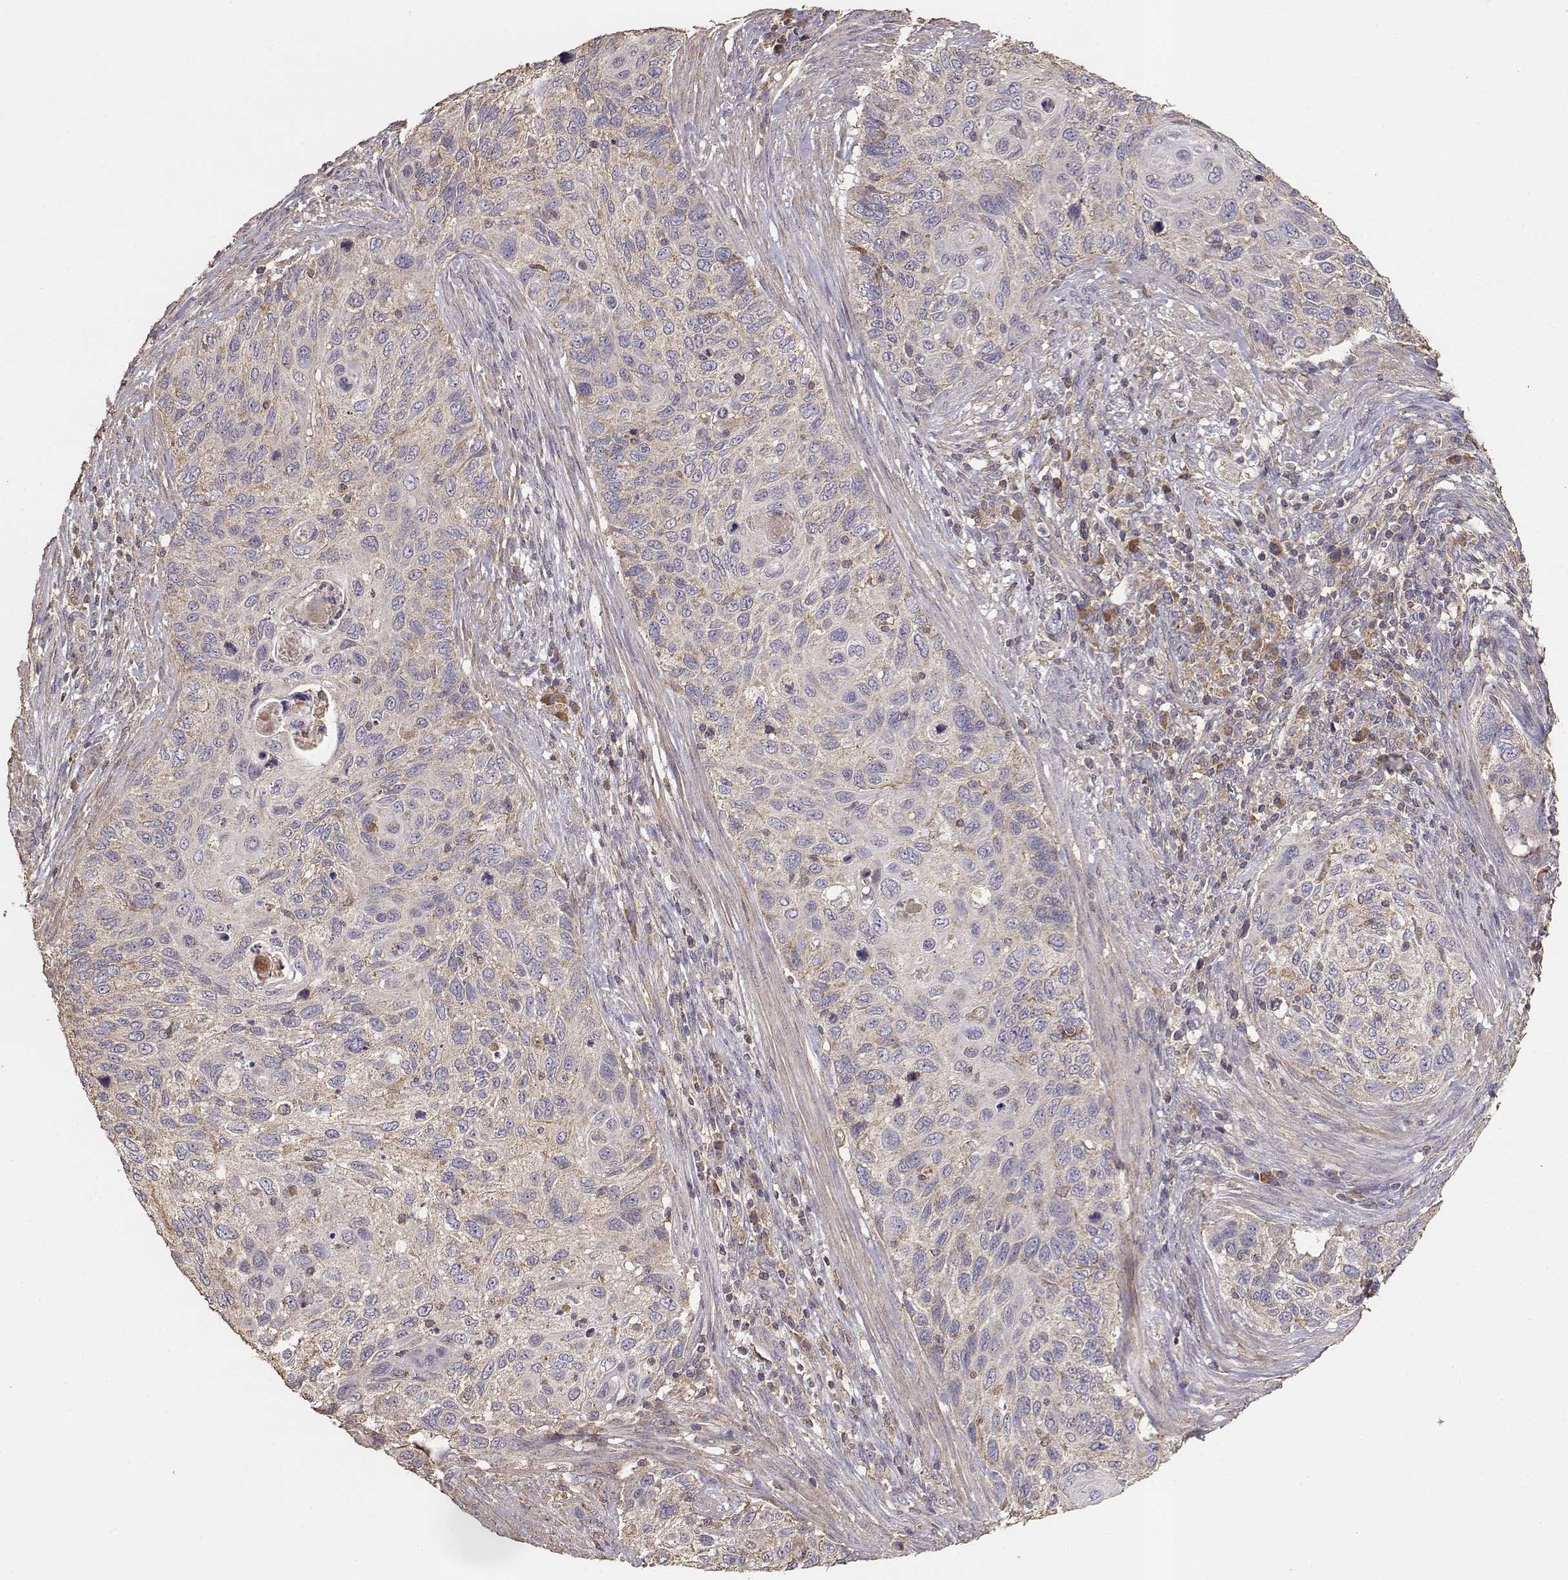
{"staining": {"intensity": "weak", "quantity": "<25%", "location": "cytoplasmic/membranous"}, "tissue": "cervical cancer", "cell_type": "Tumor cells", "image_type": "cancer", "snomed": [{"axis": "morphology", "description": "Squamous cell carcinoma, NOS"}, {"axis": "topography", "description": "Cervix"}], "caption": "Tumor cells are negative for protein expression in human cervical squamous cell carcinoma. (DAB (3,3'-diaminobenzidine) immunohistochemistry (IHC) with hematoxylin counter stain).", "gene": "TARS3", "patient": {"sex": "female", "age": 70}}